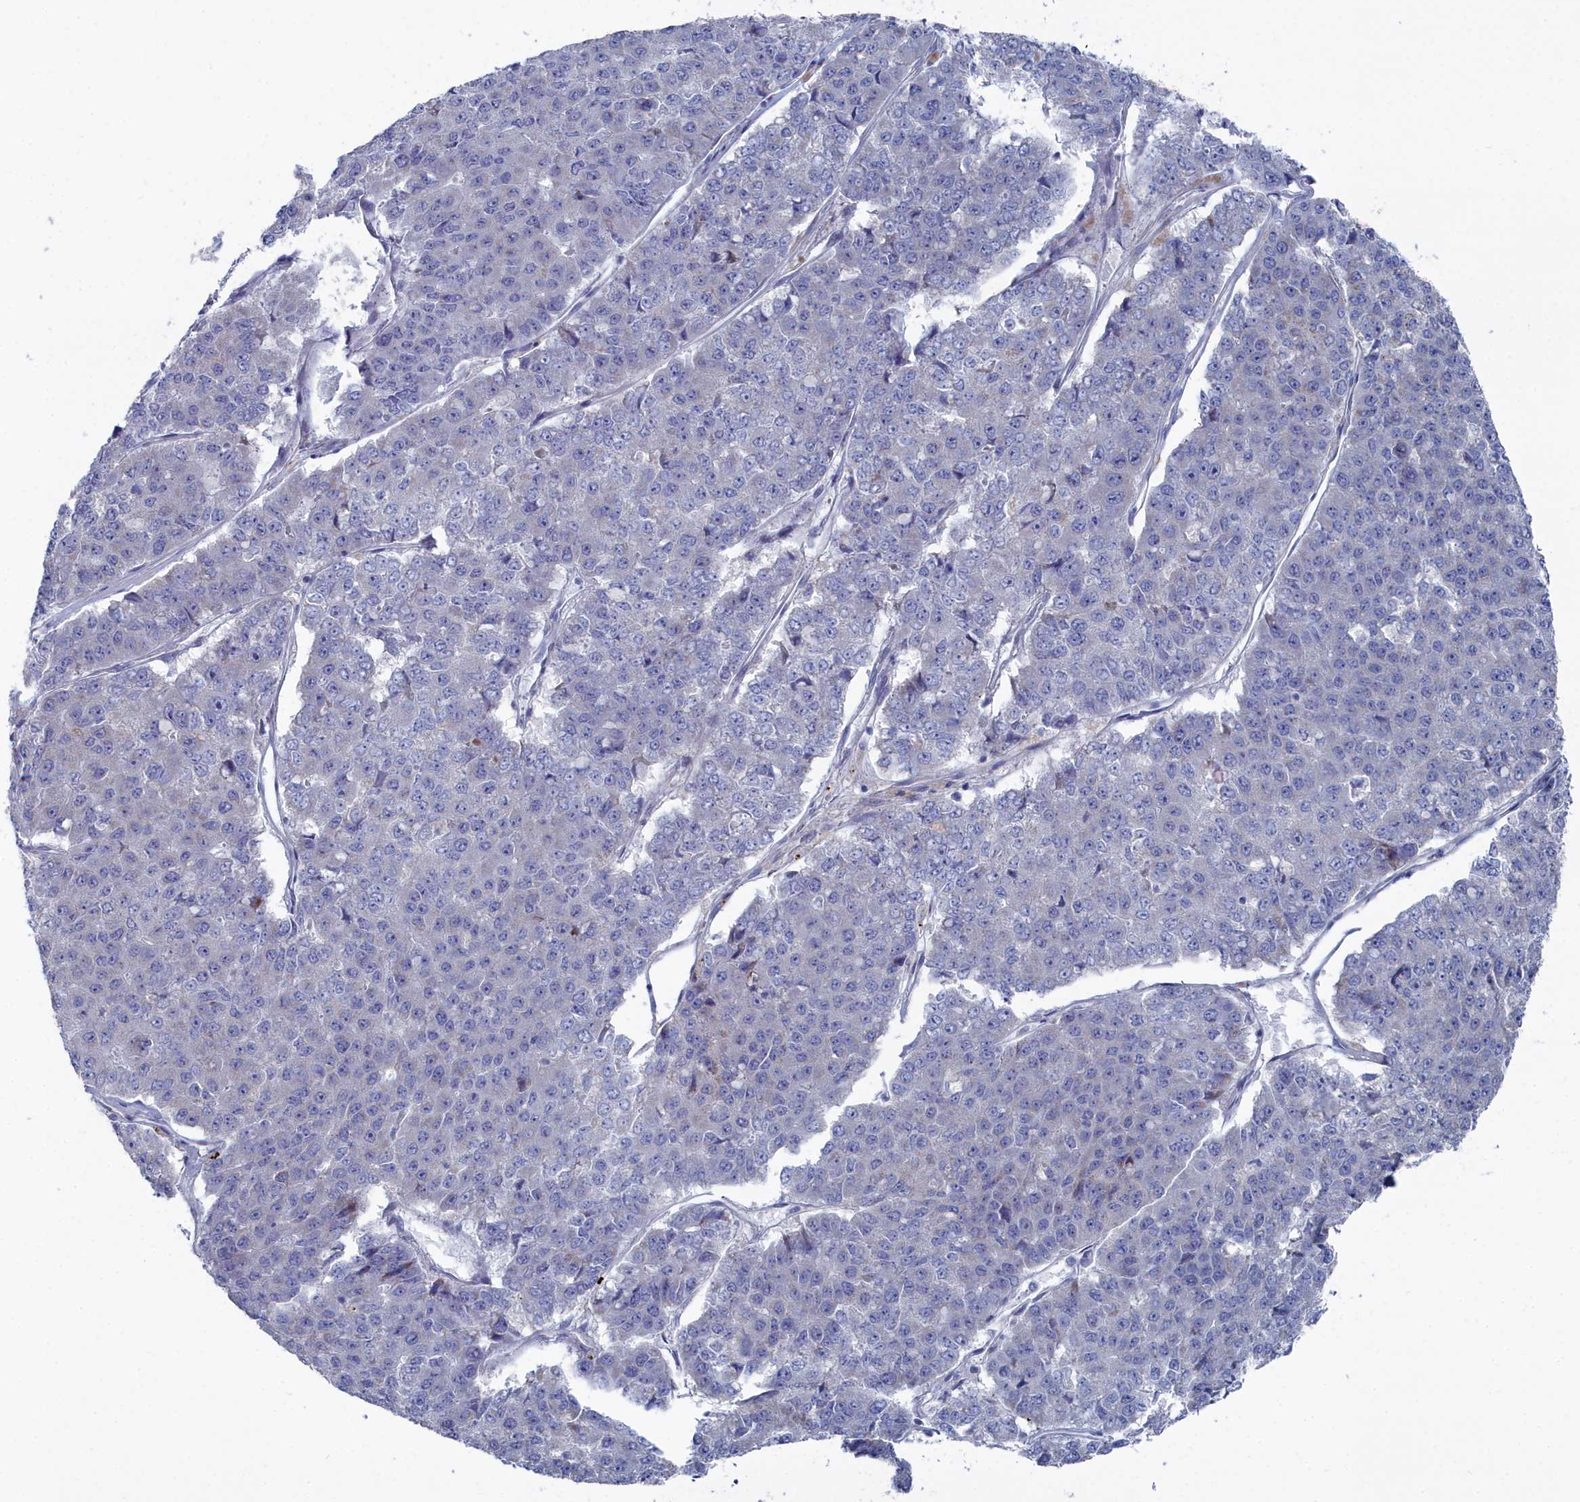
{"staining": {"intensity": "negative", "quantity": "none", "location": "none"}, "tissue": "pancreatic cancer", "cell_type": "Tumor cells", "image_type": "cancer", "snomed": [{"axis": "morphology", "description": "Adenocarcinoma, NOS"}, {"axis": "topography", "description": "Pancreas"}], "caption": "Protein analysis of pancreatic cancer exhibits no significant staining in tumor cells.", "gene": "SHISAL2A", "patient": {"sex": "male", "age": 50}}